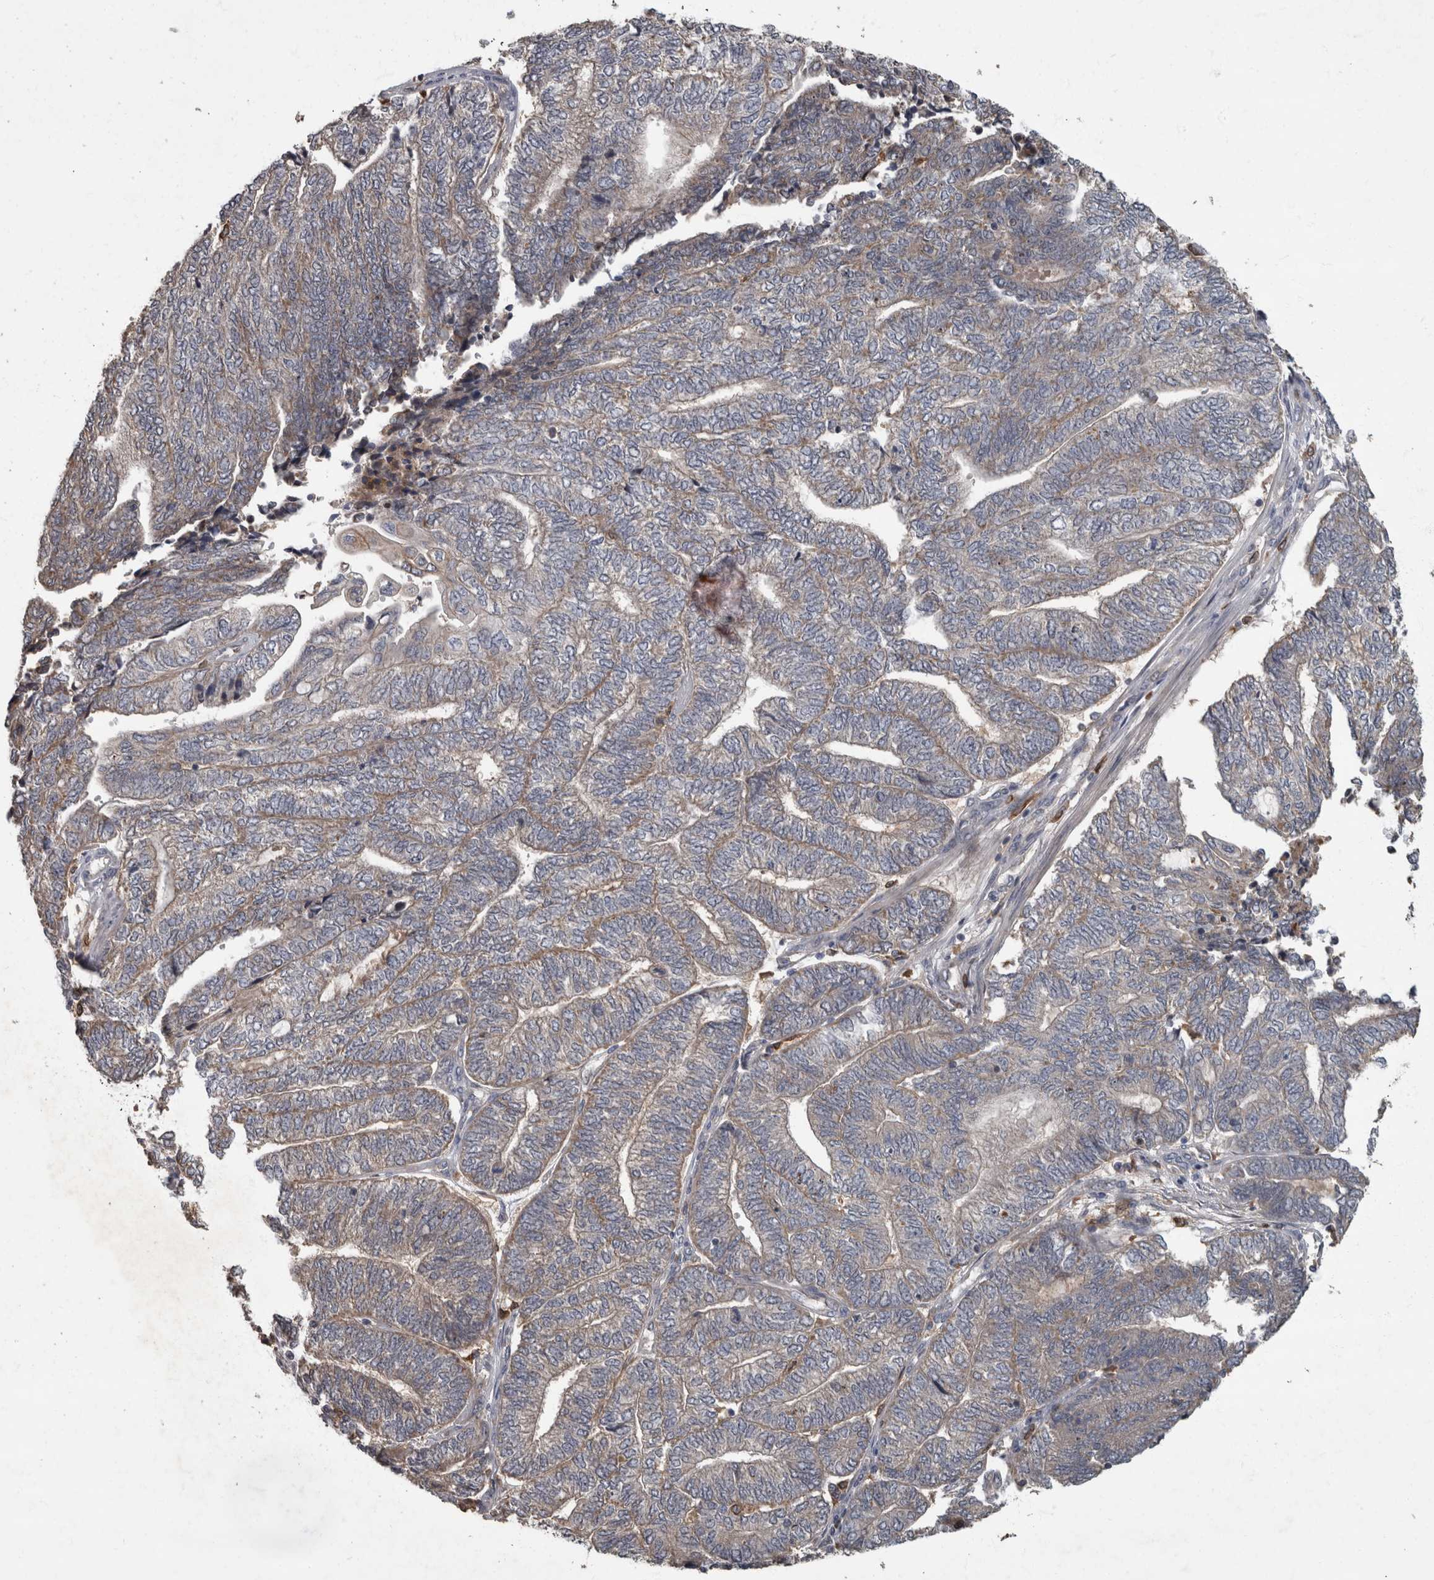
{"staining": {"intensity": "weak", "quantity": "25%-75%", "location": "cytoplasmic/membranous"}, "tissue": "endometrial cancer", "cell_type": "Tumor cells", "image_type": "cancer", "snomed": [{"axis": "morphology", "description": "Adenocarcinoma, NOS"}, {"axis": "topography", "description": "Uterus"}, {"axis": "topography", "description": "Endometrium"}], "caption": "Human endometrial adenocarcinoma stained with a protein marker displays weak staining in tumor cells.", "gene": "PPP1R3C", "patient": {"sex": "female", "age": 70}}